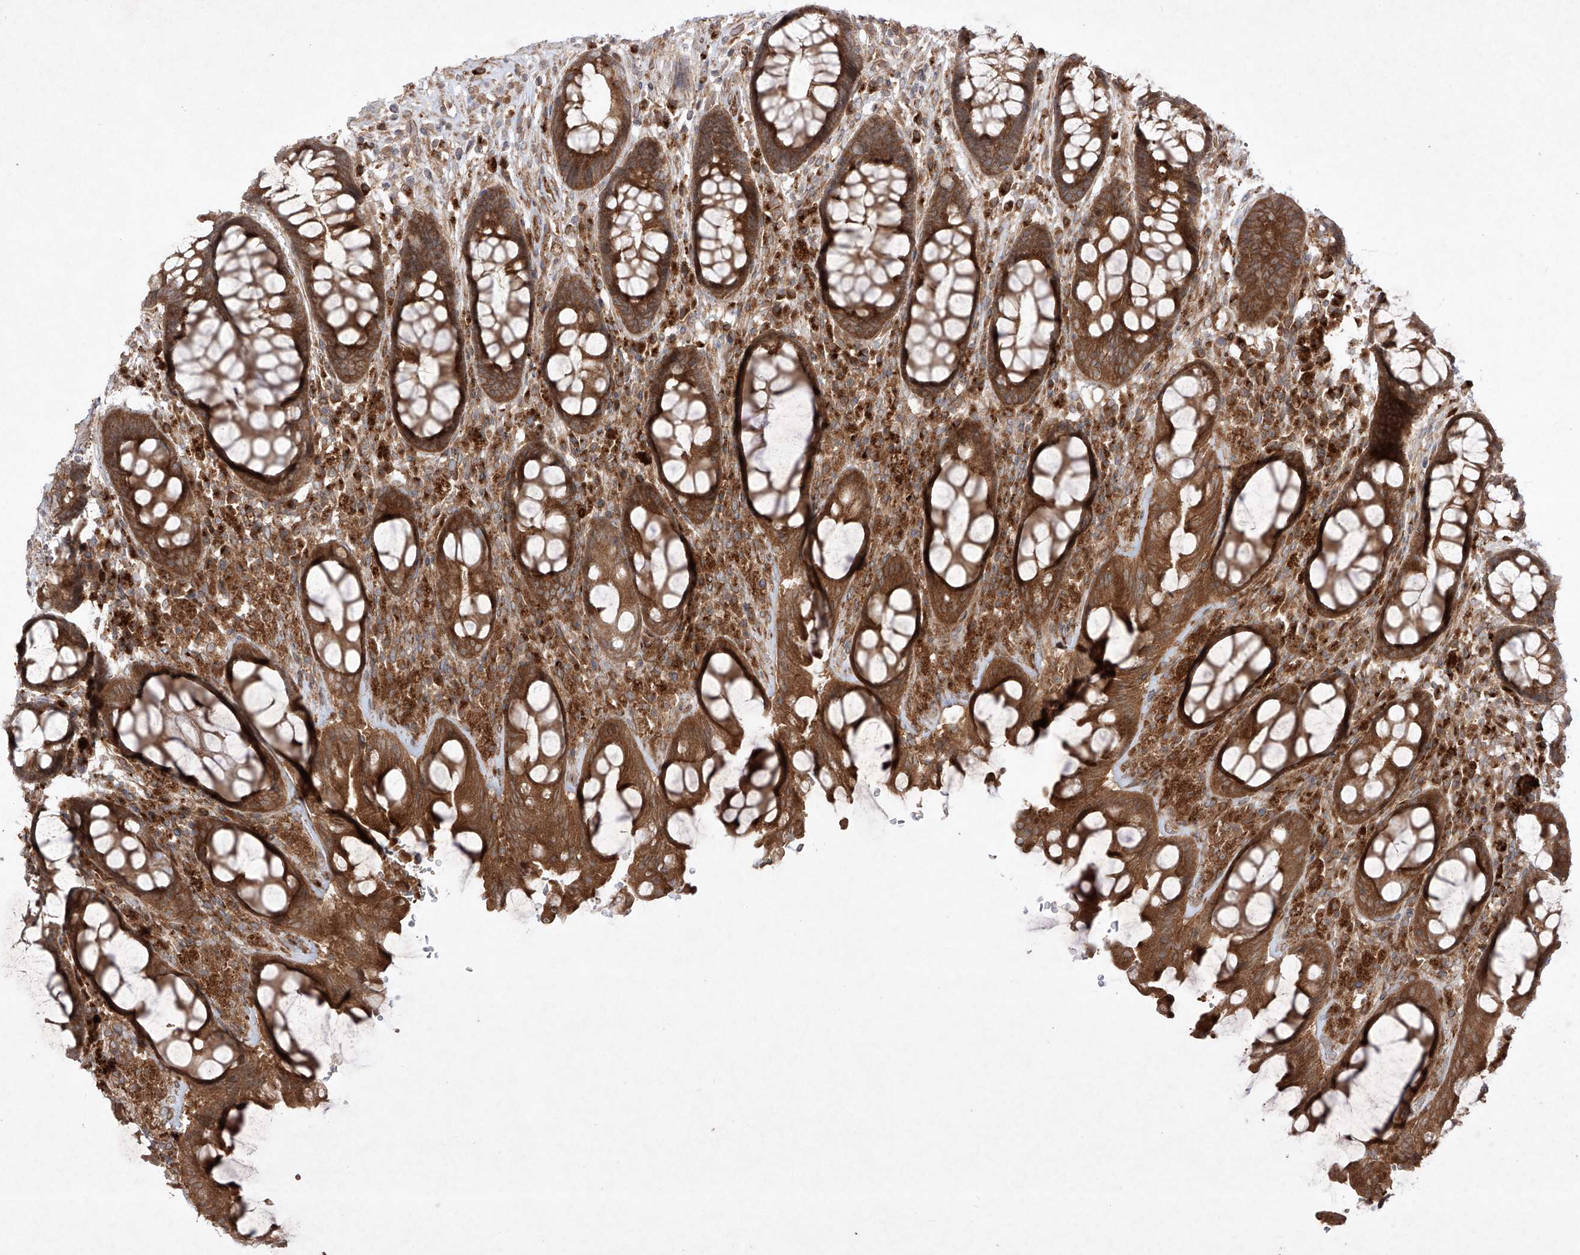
{"staining": {"intensity": "moderate", "quantity": ">75%", "location": "cytoplasmic/membranous"}, "tissue": "rectum", "cell_type": "Glandular cells", "image_type": "normal", "snomed": [{"axis": "morphology", "description": "Normal tissue, NOS"}, {"axis": "topography", "description": "Rectum"}], "caption": "Rectum stained with DAB (3,3'-diaminobenzidine) immunohistochemistry displays medium levels of moderate cytoplasmic/membranous positivity in approximately >75% of glandular cells. (DAB (3,3'-diaminobenzidine) IHC with brightfield microscopy, high magnification).", "gene": "YKT6", "patient": {"sex": "male", "age": 64}}